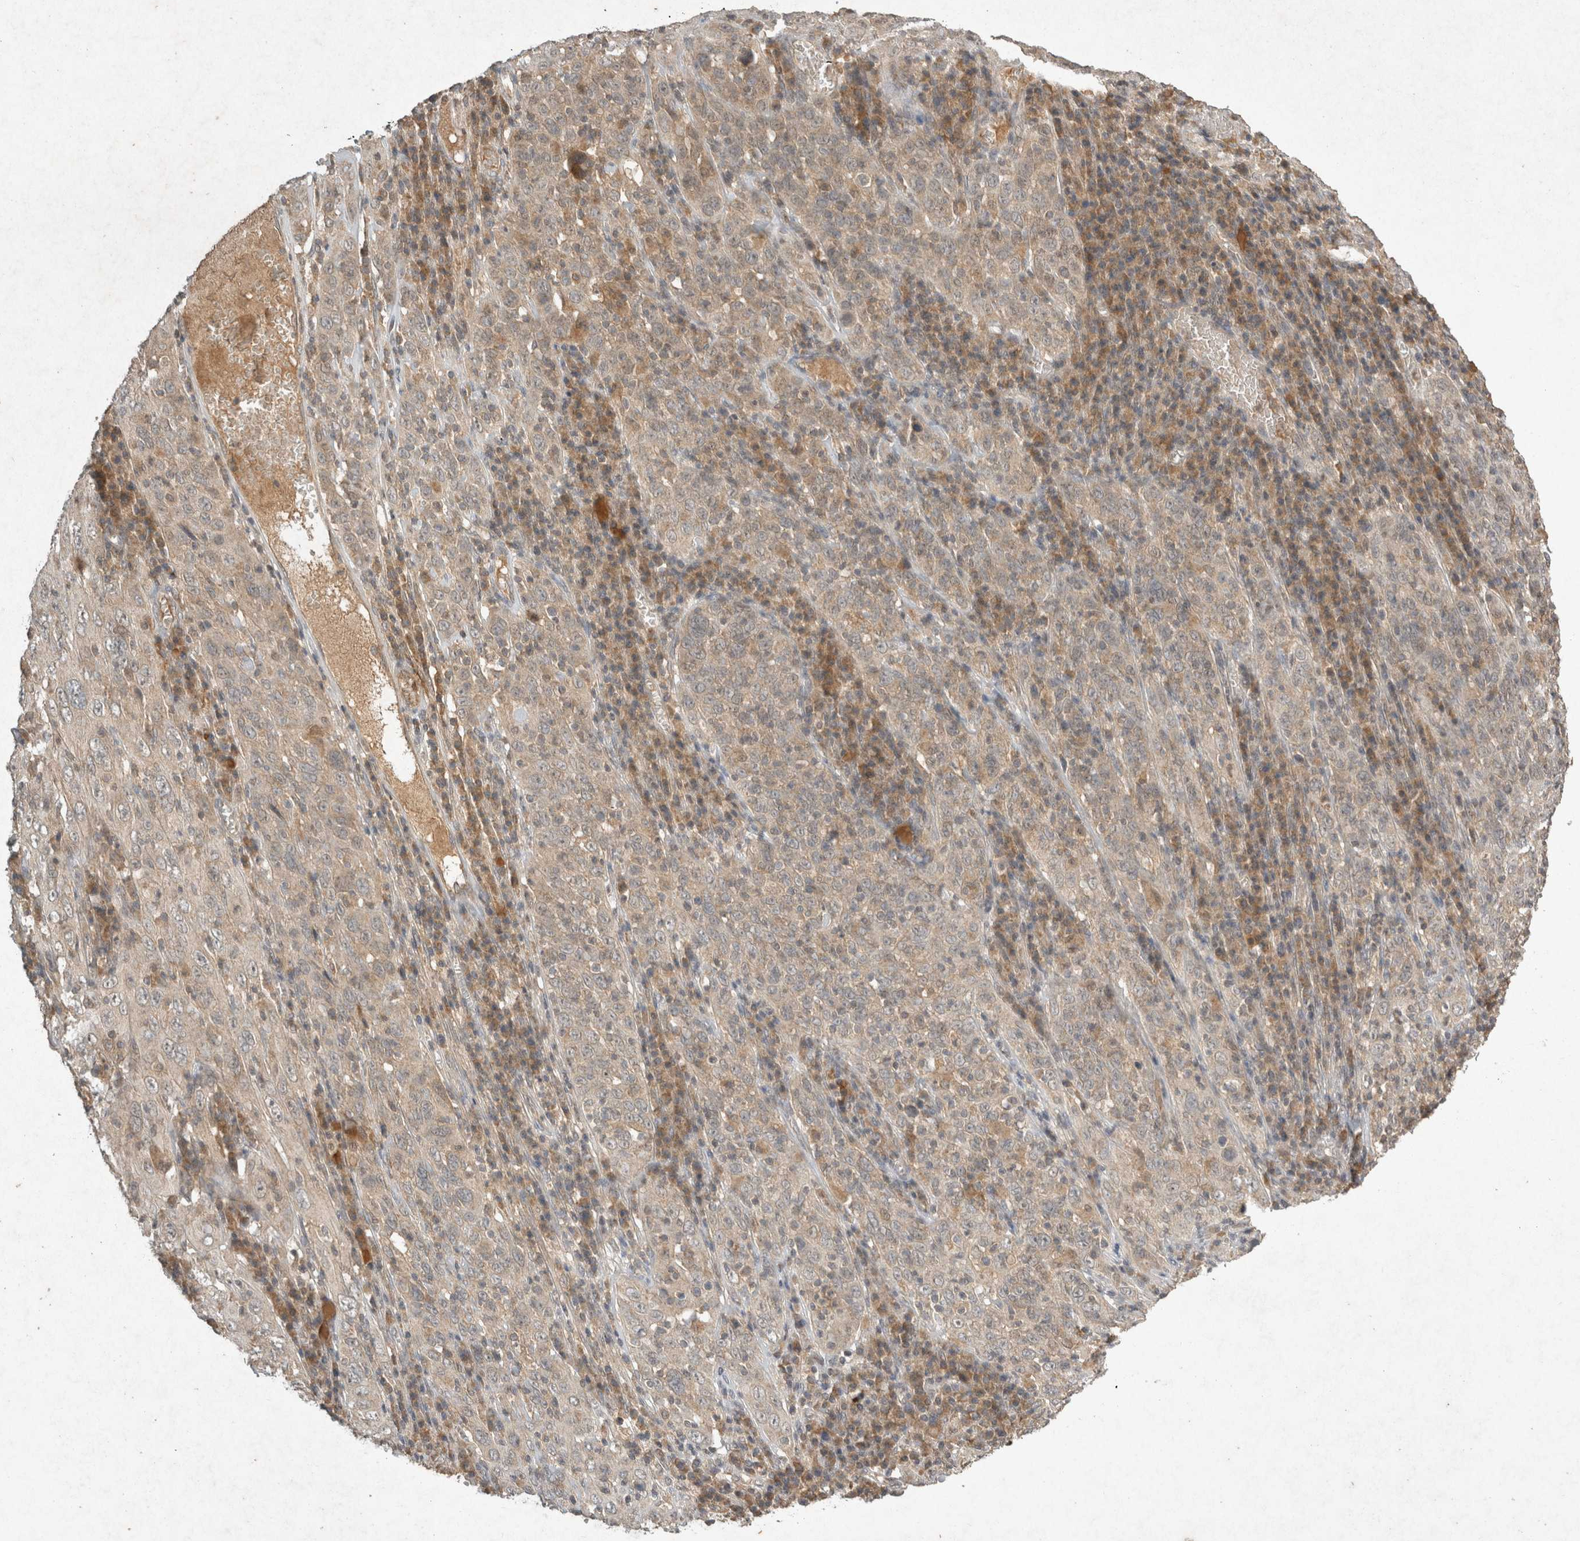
{"staining": {"intensity": "weak", "quantity": "25%-75%", "location": "cytoplasmic/membranous"}, "tissue": "cervical cancer", "cell_type": "Tumor cells", "image_type": "cancer", "snomed": [{"axis": "morphology", "description": "Squamous cell carcinoma, NOS"}, {"axis": "topography", "description": "Cervix"}], "caption": "A high-resolution histopathology image shows immunohistochemistry (IHC) staining of cervical cancer (squamous cell carcinoma), which exhibits weak cytoplasmic/membranous expression in about 25%-75% of tumor cells.", "gene": "LOXL2", "patient": {"sex": "female", "age": 46}}